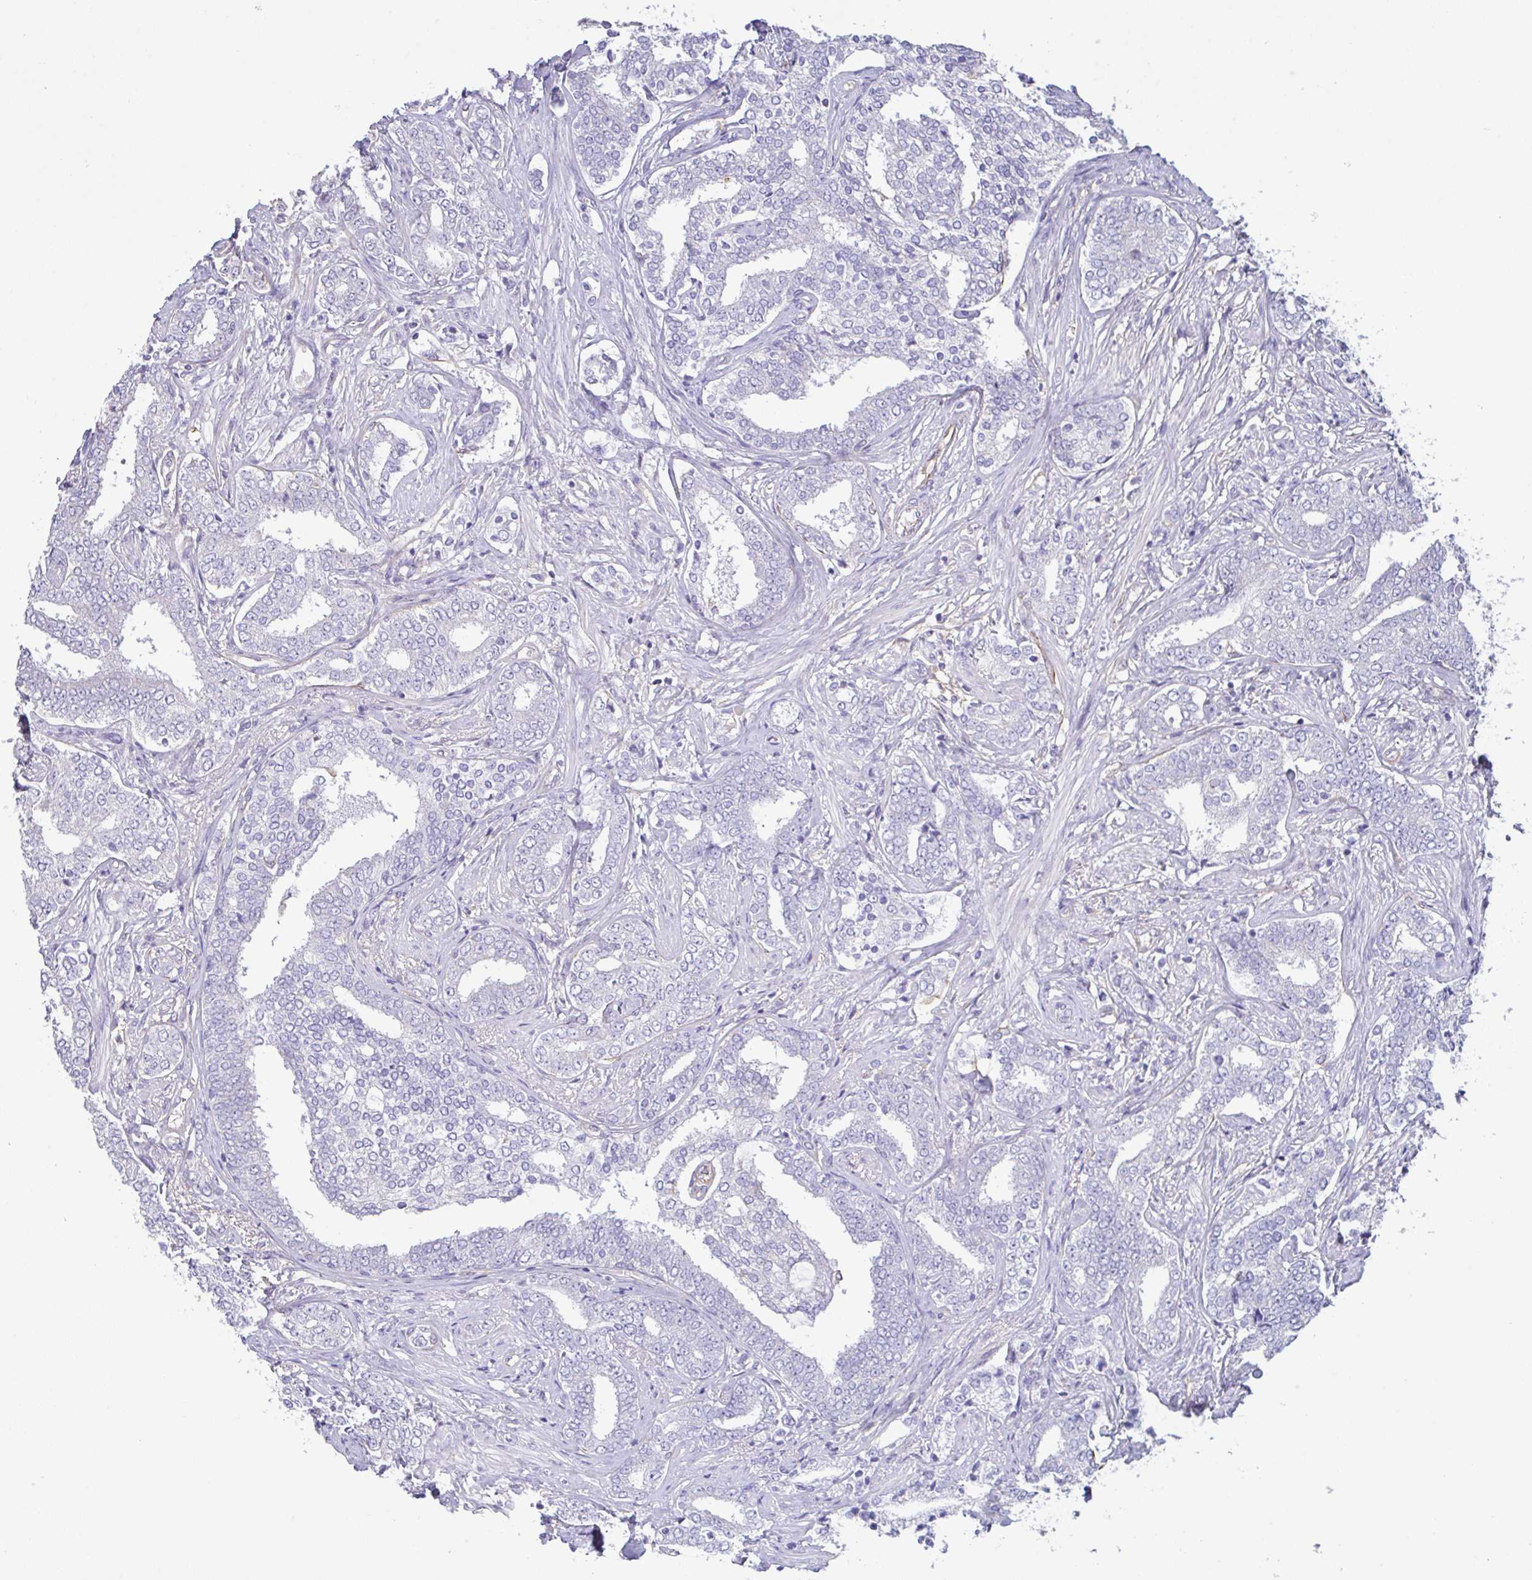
{"staining": {"intensity": "negative", "quantity": "none", "location": "none"}, "tissue": "prostate cancer", "cell_type": "Tumor cells", "image_type": "cancer", "snomed": [{"axis": "morphology", "description": "Adenocarcinoma, High grade"}, {"axis": "topography", "description": "Prostate"}], "caption": "Tumor cells are negative for brown protein staining in prostate cancer (high-grade adenocarcinoma).", "gene": "PLCD4", "patient": {"sex": "male", "age": 72}}